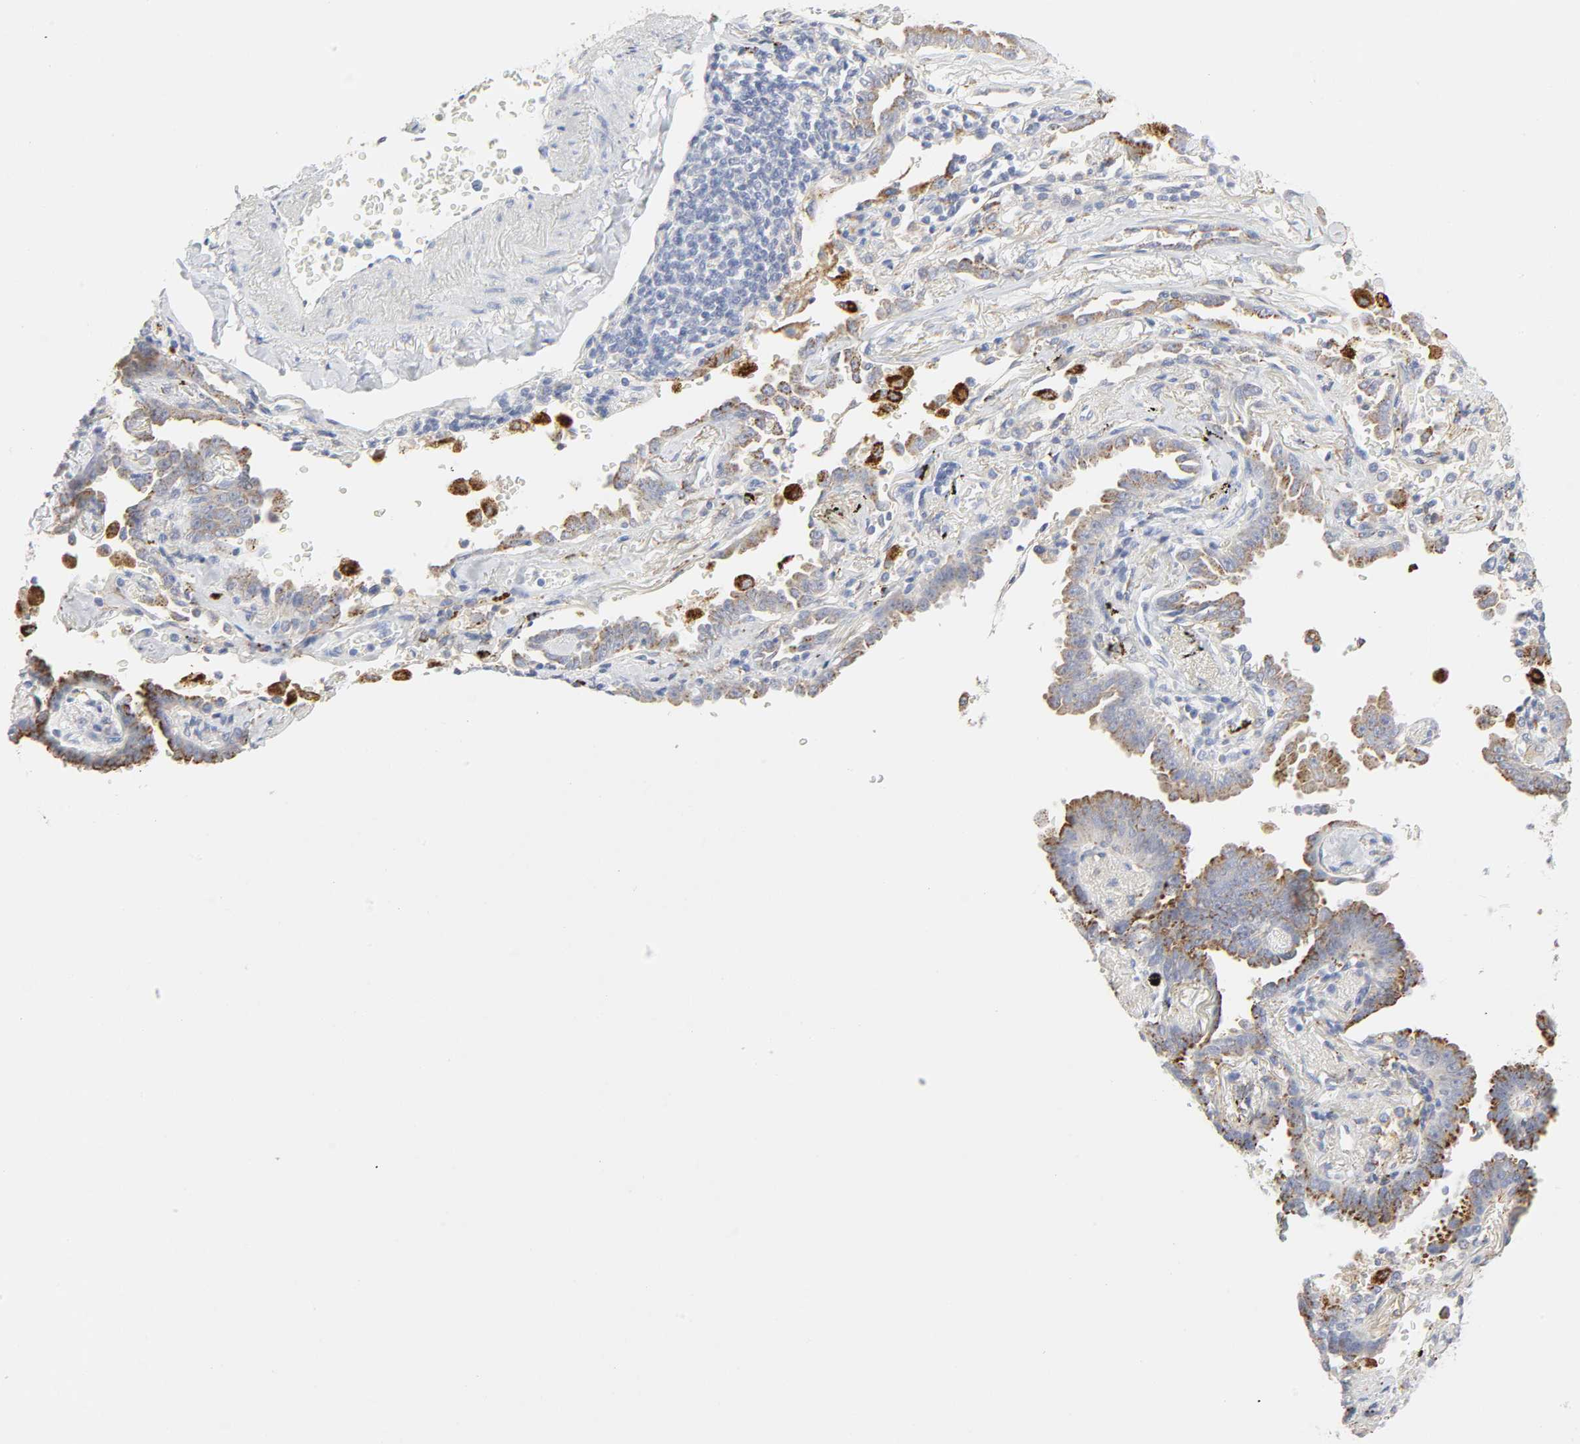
{"staining": {"intensity": "strong", "quantity": "25%-75%", "location": "cytoplasmic/membranous"}, "tissue": "lung cancer", "cell_type": "Tumor cells", "image_type": "cancer", "snomed": [{"axis": "morphology", "description": "Adenocarcinoma, NOS"}, {"axis": "topography", "description": "Lung"}], "caption": "Immunohistochemistry histopathology image of lung cancer (adenocarcinoma) stained for a protein (brown), which shows high levels of strong cytoplasmic/membranous staining in about 25%-75% of tumor cells.", "gene": "MAGEB17", "patient": {"sex": "female", "age": 64}}